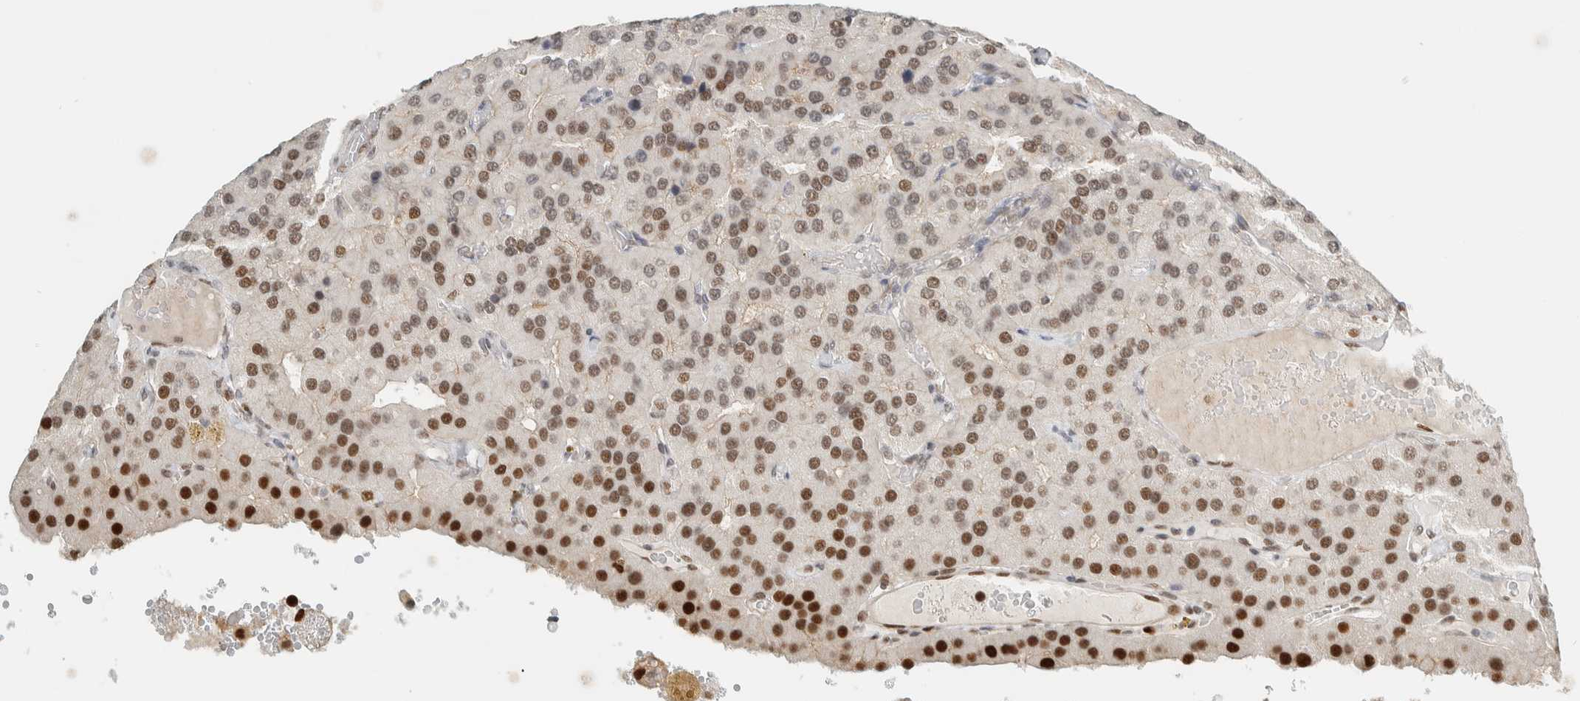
{"staining": {"intensity": "moderate", "quantity": ">75%", "location": "cytoplasmic/membranous,nuclear"}, "tissue": "parathyroid gland", "cell_type": "Glandular cells", "image_type": "normal", "snomed": [{"axis": "morphology", "description": "Normal tissue, NOS"}, {"axis": "morphology", "description": "Adenoma, NOS"}, {"axis": "topography", "description": "Parathyroid gland"}], "caption": "Parathyroid gland stained with DAB (3,3'-diaminobenzidine) IHC demonstrates medium levels of moderate cytoplasmic/membranous,nuclear expression in about >75% of glandular cells.", "gene": "TFE3", "patient": {"sex": "female", "age": 86}}